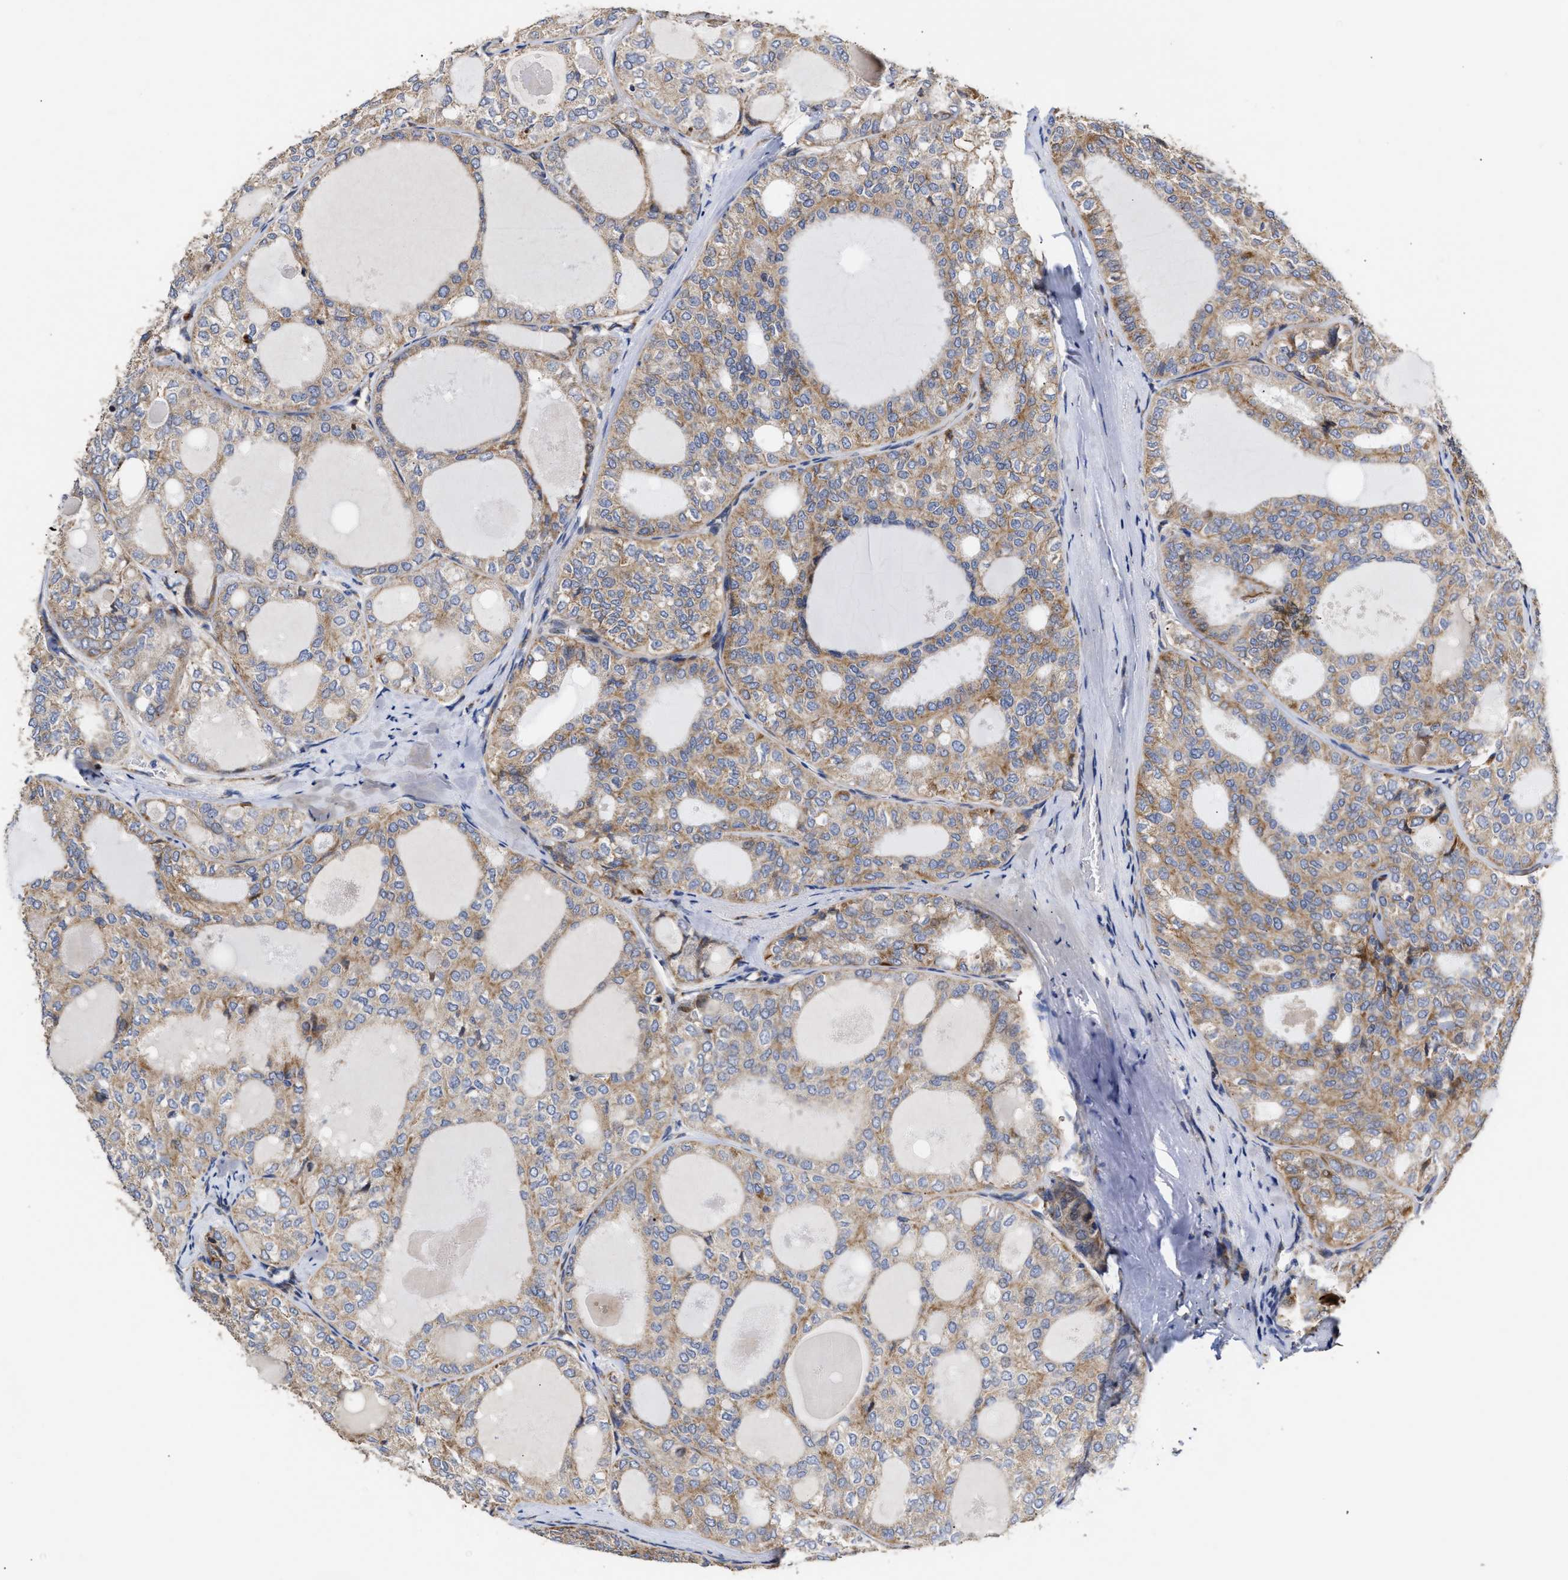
{"staining": {"intensity": "moderate", "quantity": "25%-75%", "location": "cytoplasmic/membranous"}, "tissue": "thyroid cancer", "cell_type": "Tumor cells", "image_type": "cancer", "snomed": [{"axis": "morphology", "description": "Follicular adenoma carcinoma, NOS"}, {"axis": "topography", "description": "Thyroid gland"}], "caption": "A high-resolution histopathology image shows IHC staining of thyroid follicular adenoma carcinoma, which demonstrates moderate cytoplasmic/membranous positivity in about 25%-75% of tumor cells.", "gene": "MALSU1", "patient": {"sex": "male", "age": 75}}